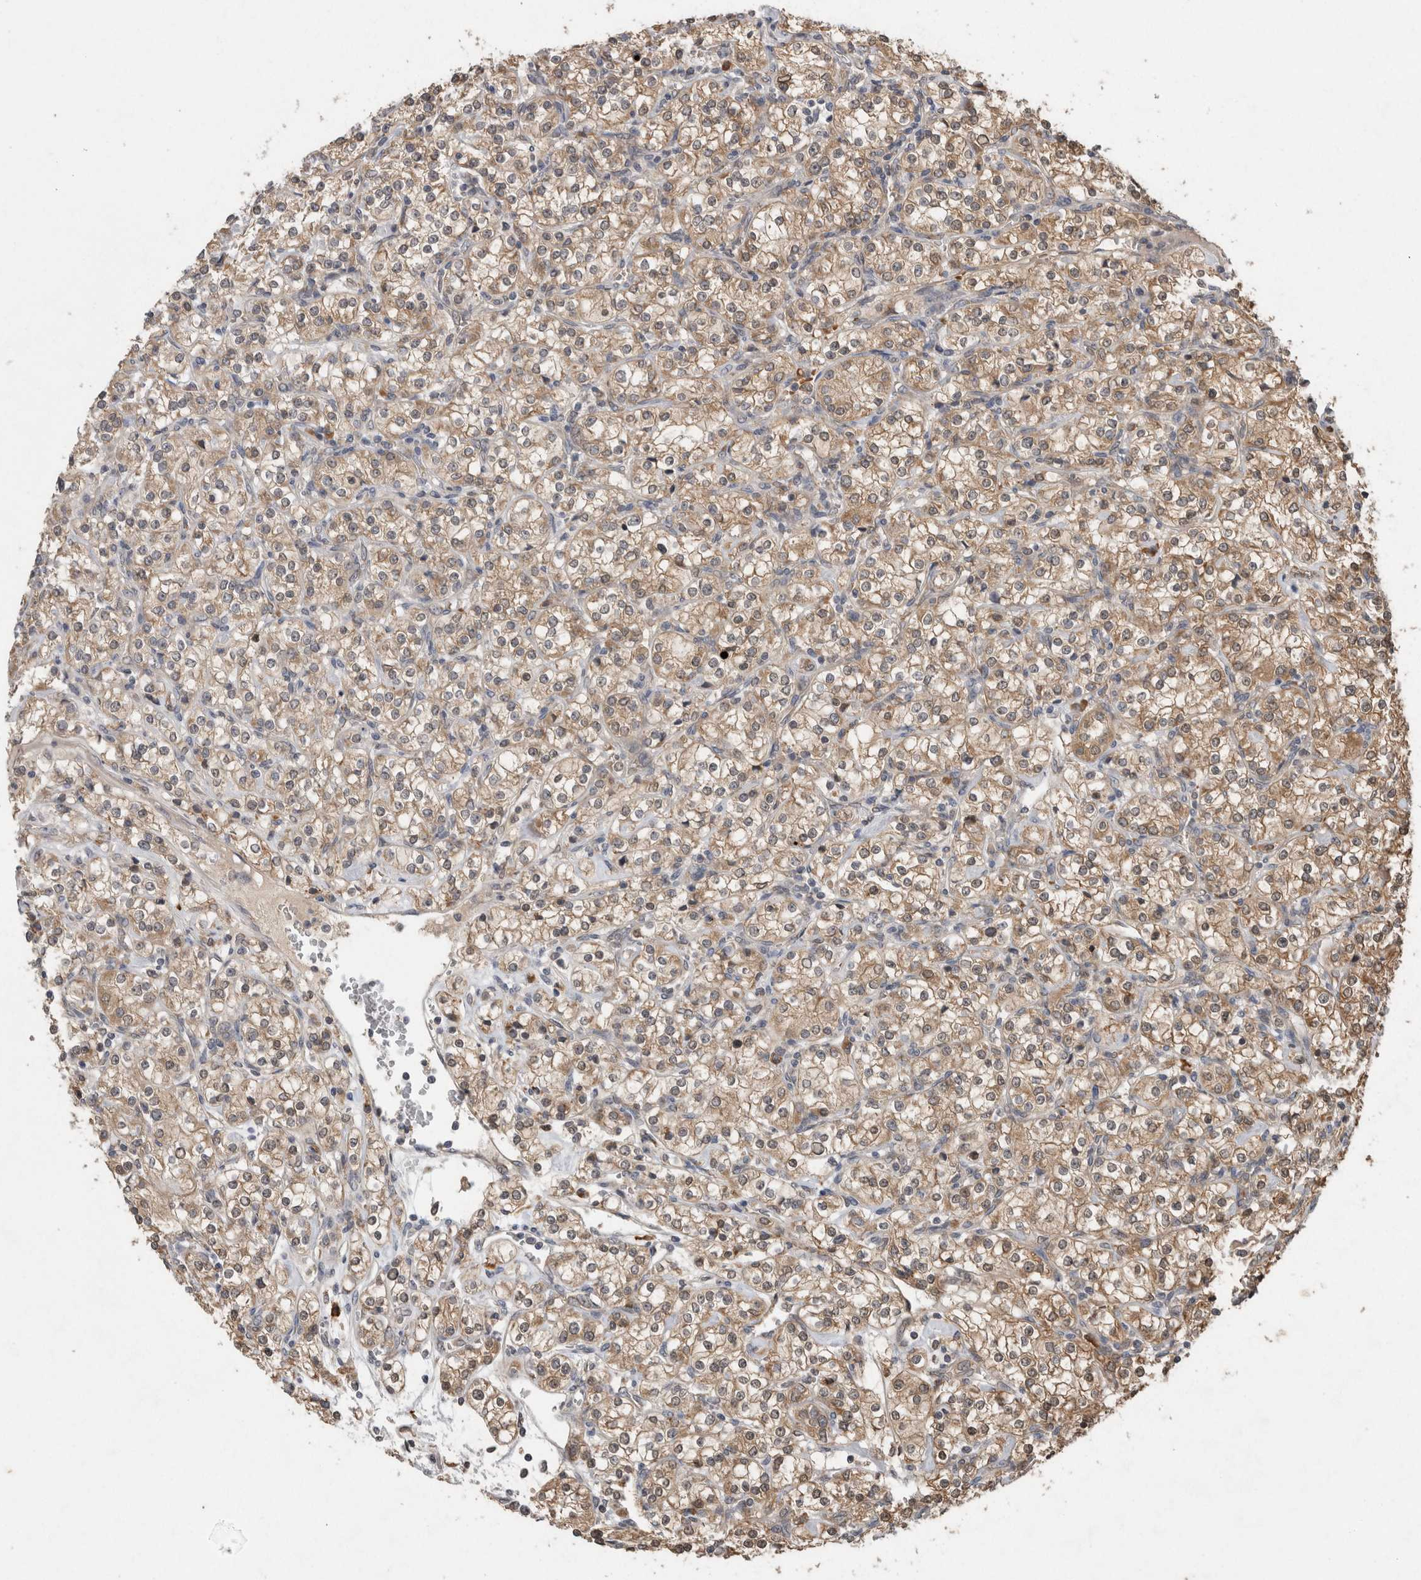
{"staining": {"intensity": "moderate", "quantity": ">75%", "location": "cytoplasmic/membranous"}, "tissue": "renal cancer", "cell_type": "Tumor cells", "image_type": "cancer", "snomed": [{"axis": "morphology", "description": "Adenocarcinoma, NOS"}, {"axis": "topography", "description": "Kidney"}], "caption": "Human renal cancer stained with a brown dye exhibits moderate cytoplasmic/membranous positive expression in about >75% of tumor cells.", "gene": "ADGRL3", "patient": {"sex": "male", "age": 77}}